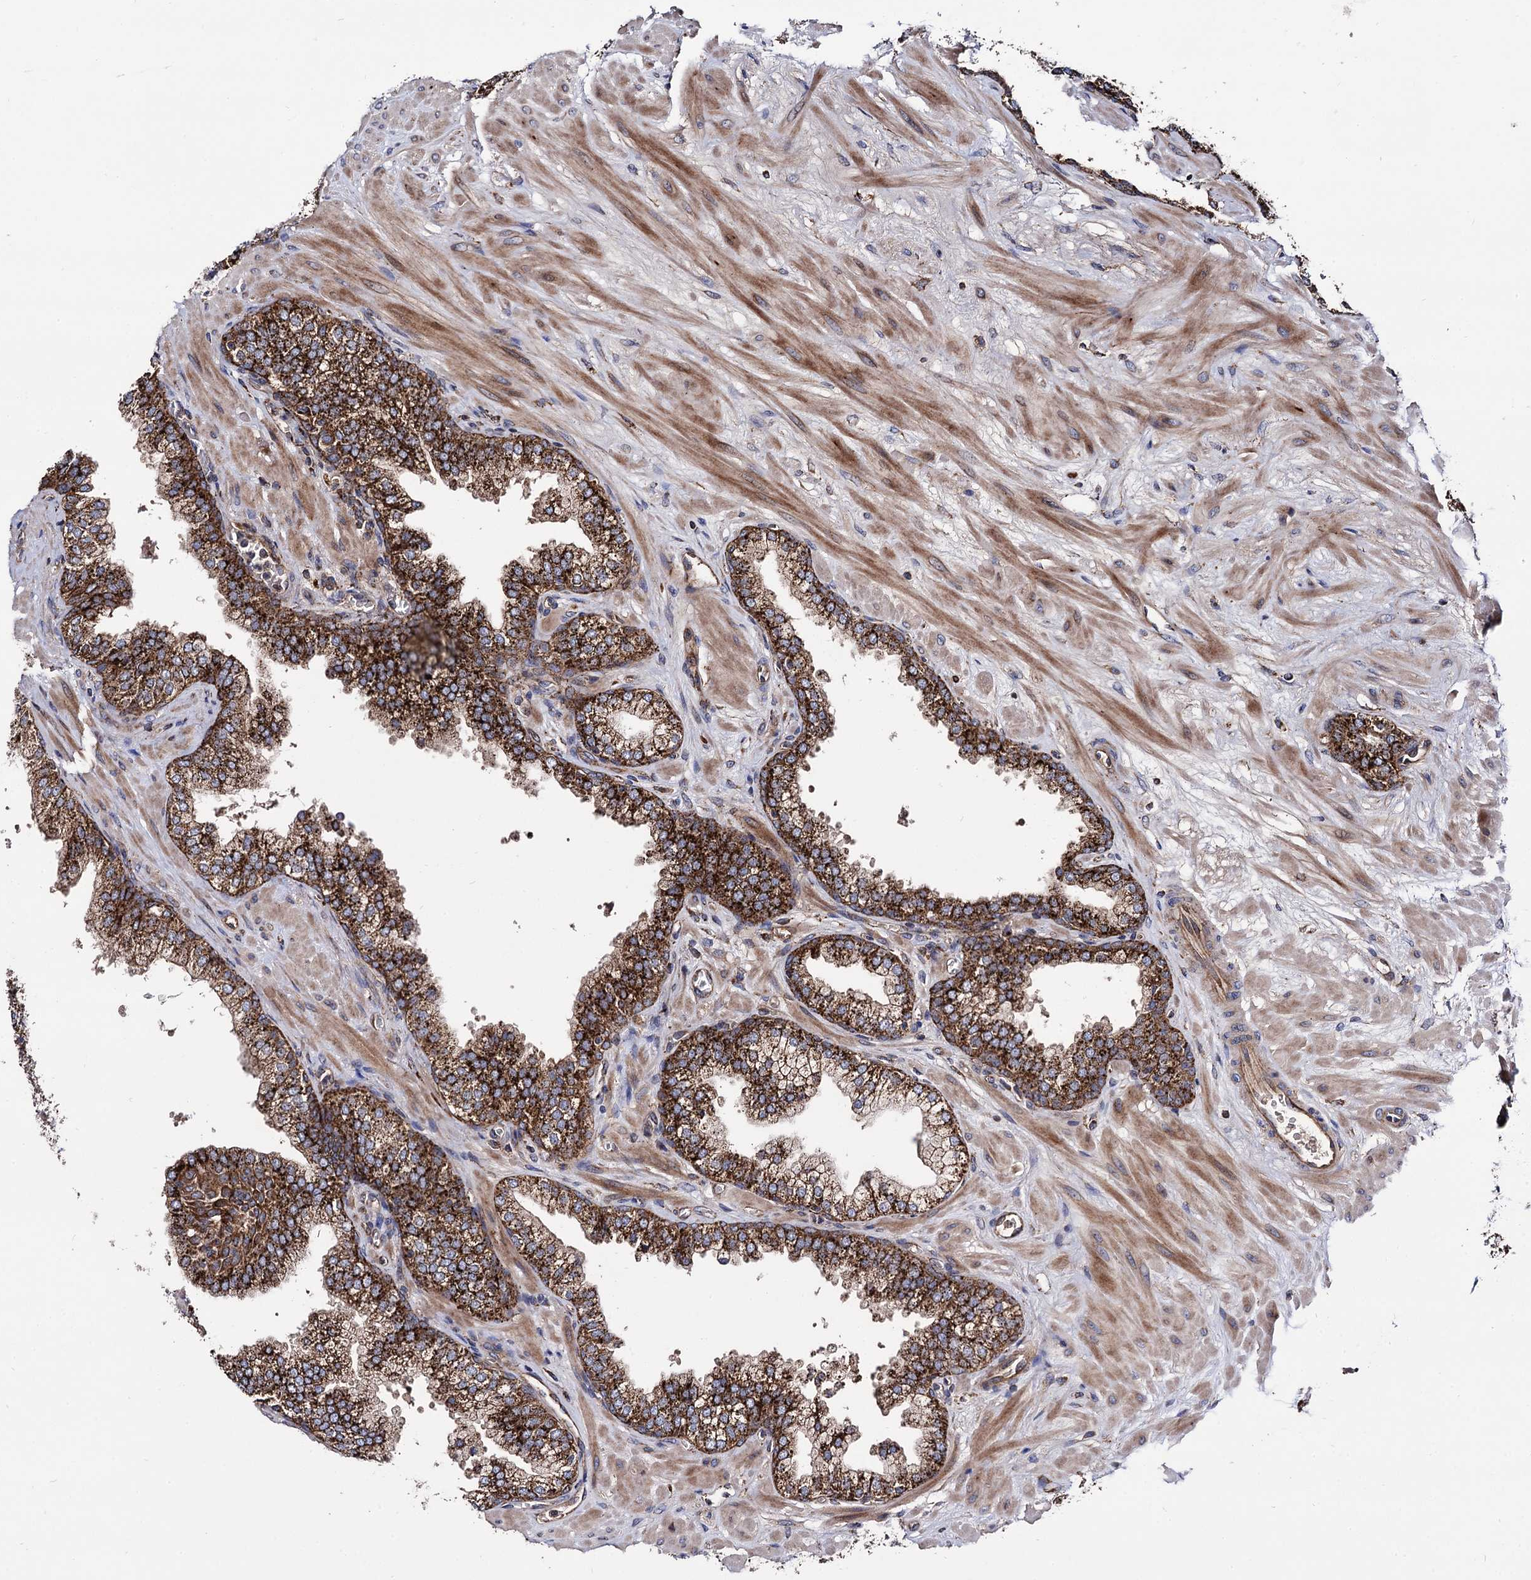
{"staining": {"intensity": "strong", "quantity": ">75%", "location": "cytoplasmic/membranous"}, "tissue": "prostate", "cell_type": "Glandular cells", "image_type": "normal", "snomed": [{"axis": "morphology", "description": "Normal tissue, NOS"}, {"axis": "topography", "description": "Prostate"}], "caption": "Immunohistochemistry (IHC) staining of normal prostate, which reveals high levels of strong cytoplasmic/membranous staining in approximately >75% of glandular cells indicating strong cytoplasmic/membranous protein staining. The staining was performed using DAB (brown) for protein detection and nuclei were counterstained in hematoxylin (blue).", "gene": "IQCH", "patient": {"sex": "male", "age": 60}}